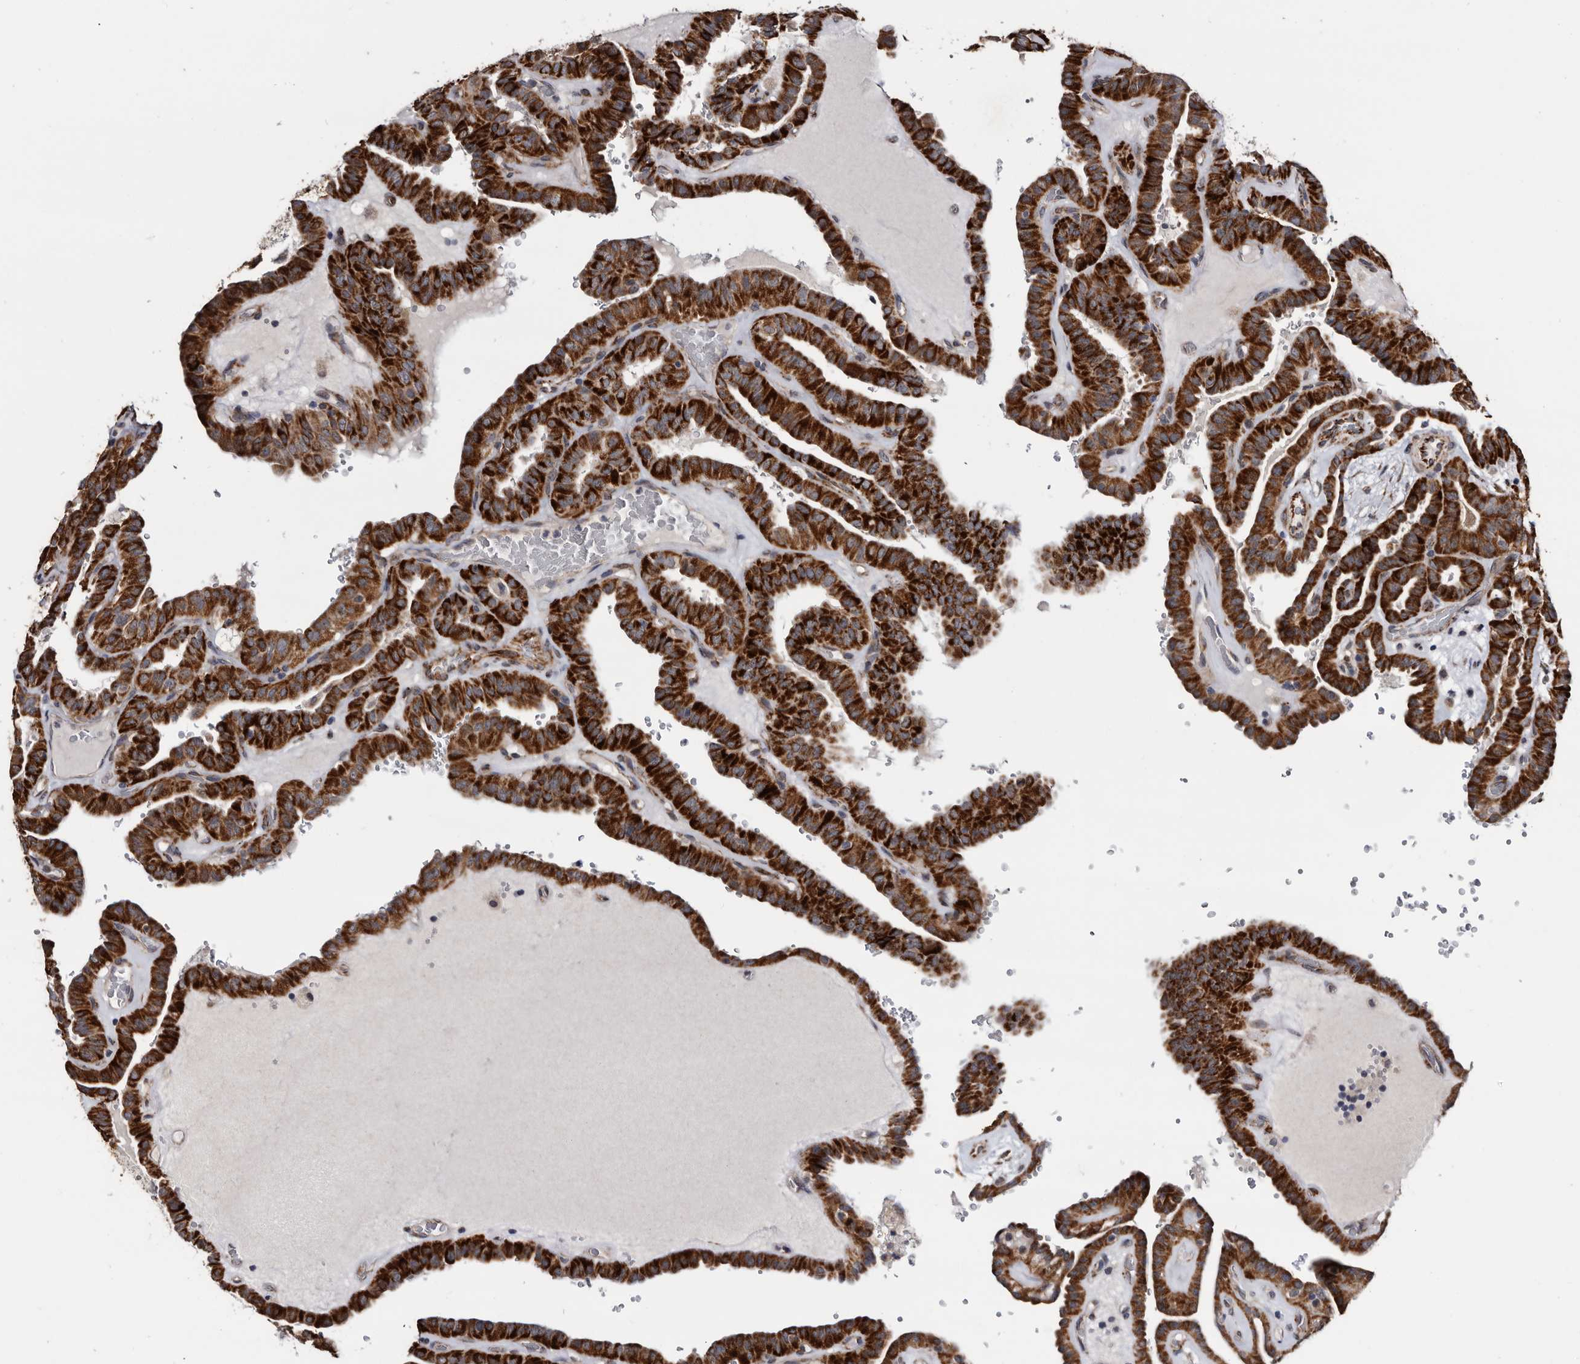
{"staining": {"intensity": "strong", "quantity": ">75%", "location": "cytoplasmic/membranous"}, "tissue": "thyroid cancer", "cell_type": "Tumor cells", "image_type": "cancer", "snomed": [{"axis": "morphology", "description": "Papillary adenocarcinoma, NOS"}, {"axis": "topography", "description": "Thyroid gland"}], "caption": "Protein expression analysis of thyroid cancer demonstrates strong cytoplasmic/membranous positivity in approximately >75% of tumor cells. The protein of interest is shown in brown color, while the nuclei are stained blue.", "gene": "ARMCX2", "patient": {"sex": "male", "age": 77}}